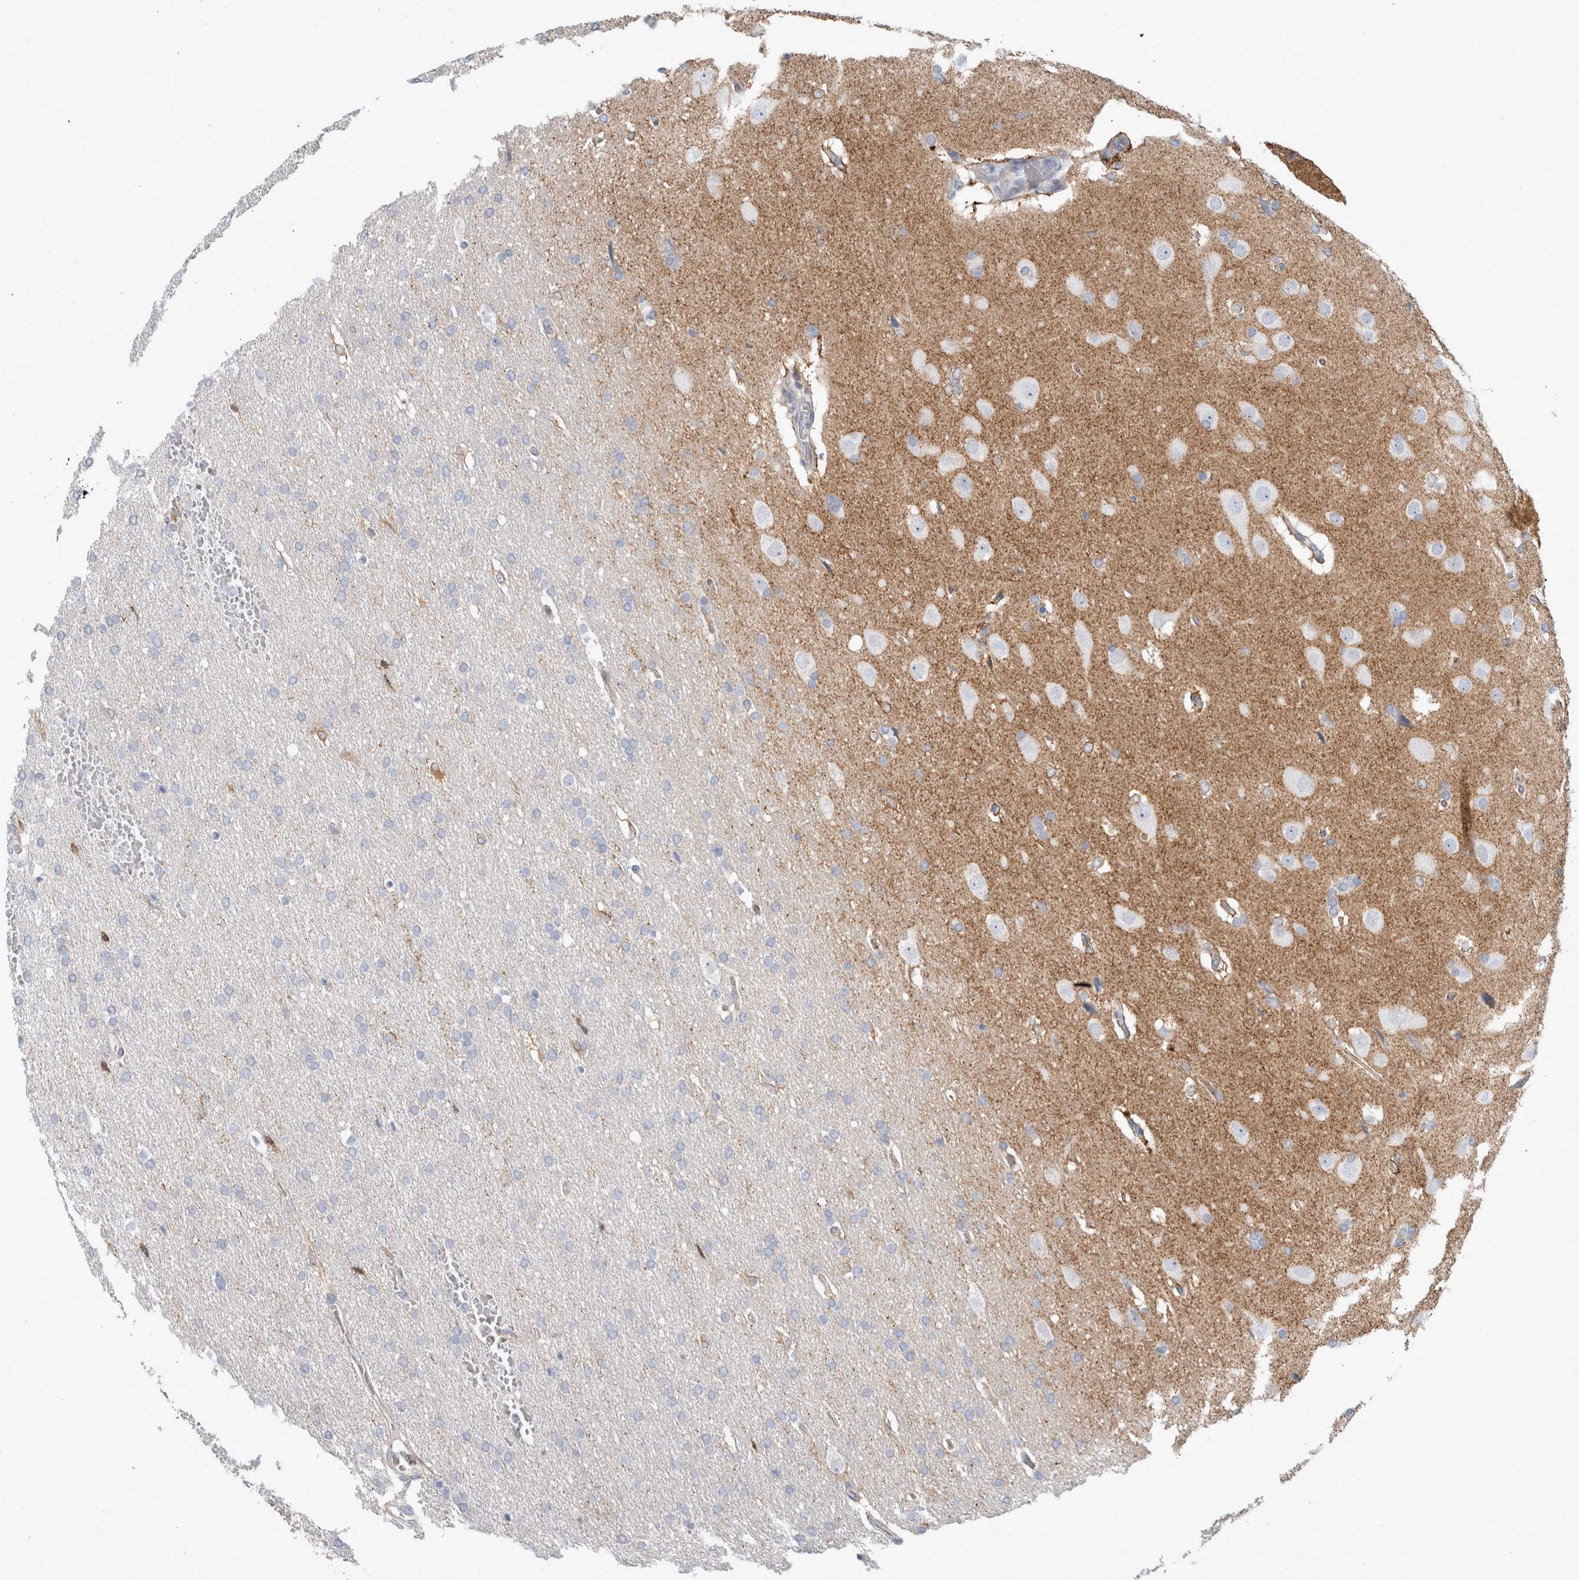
{"staining": {"intensity": "negative", "quantity": "none", "location": "none"}, "tissue": "glioma", "cell_type": "Tumor cells", "image_type": "cancer", "snomed": [{"axis": "morphology", "description": "Glioma, malignant, Low grade"}, {"axis": "topography", "description": "Brain"}], "caption": "Glioma was stained to show a protein in brown. There is no significant expression in tumor cells. (DAB IHC visualized using brightfield microscopy, high magnification).", "gene": "CD55", "patient": {"sex": "female", "age": 37}}